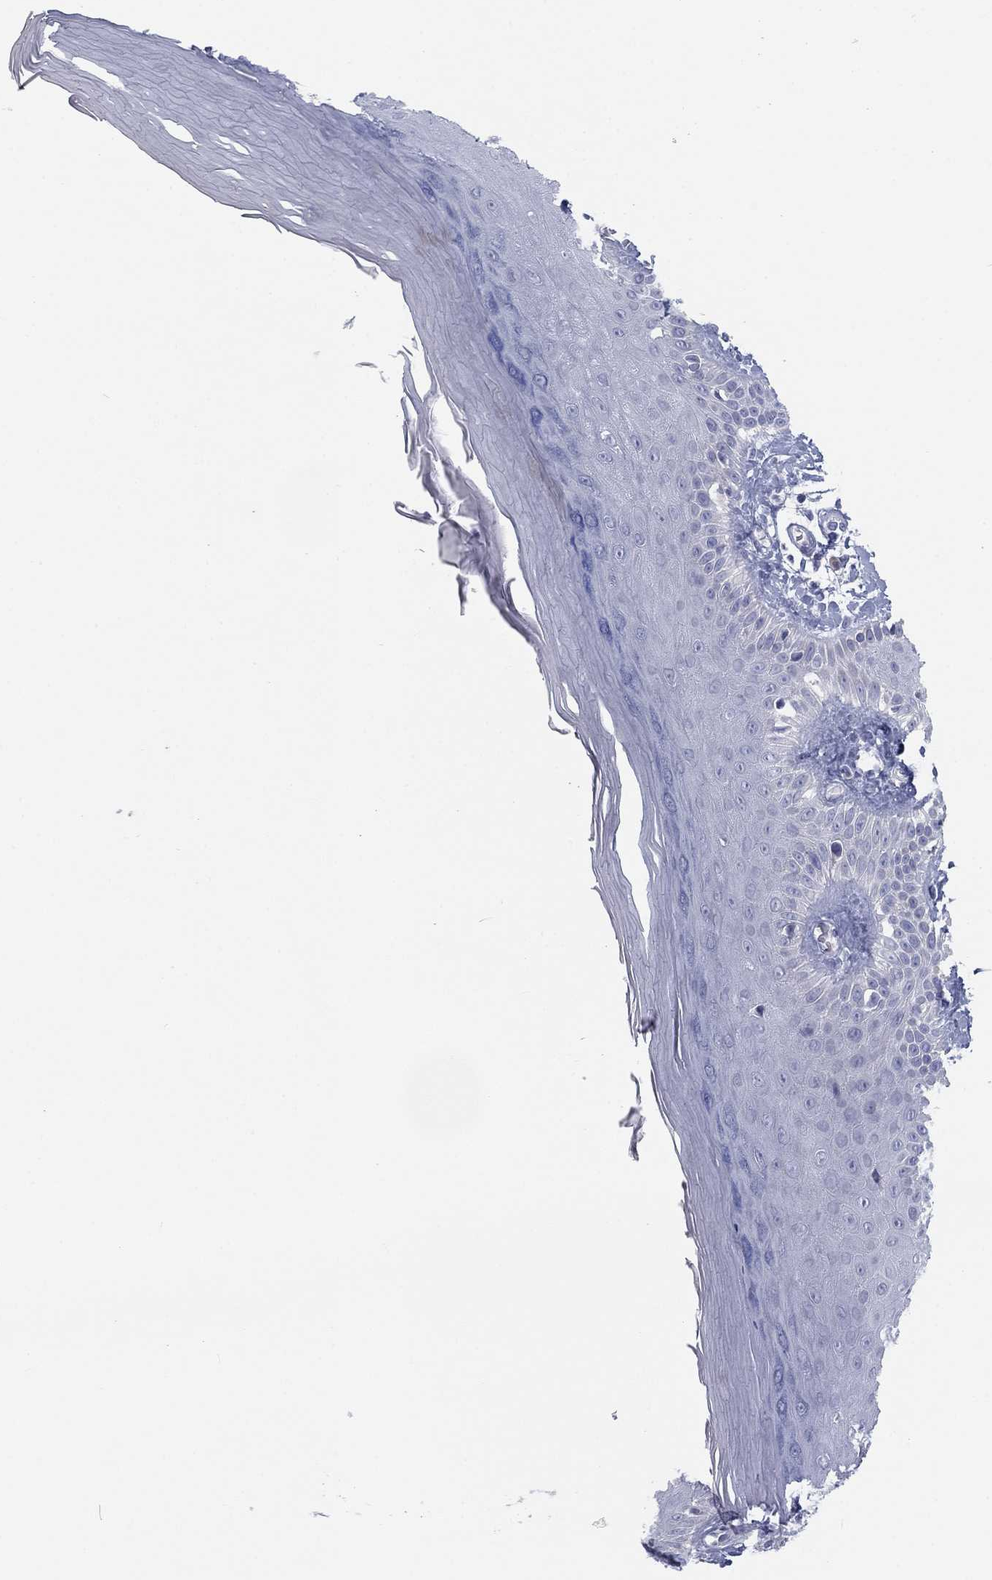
{"staining": {"intensity": "negative", "quantity": "none", "location": "none"}, "tissue": "skin", "cell_type": "Fibroblasts", "image_type": "normal", "snomed": [{"axis": "morphology", "description": "Normal tissue, NOS"}, {"axis": "morphology", "description": "Inflammation, NOS"}, {"axis": "morphology", "description": "Fibrosis, NOS"}, {"axis": "topography", "description": "Skin"}], "caption": "Human skin stained for a protein using IHC exhibits no staining in fibroblasts.", "gene": "CALB1", "patient": {"sex": "male", "age": 71}}